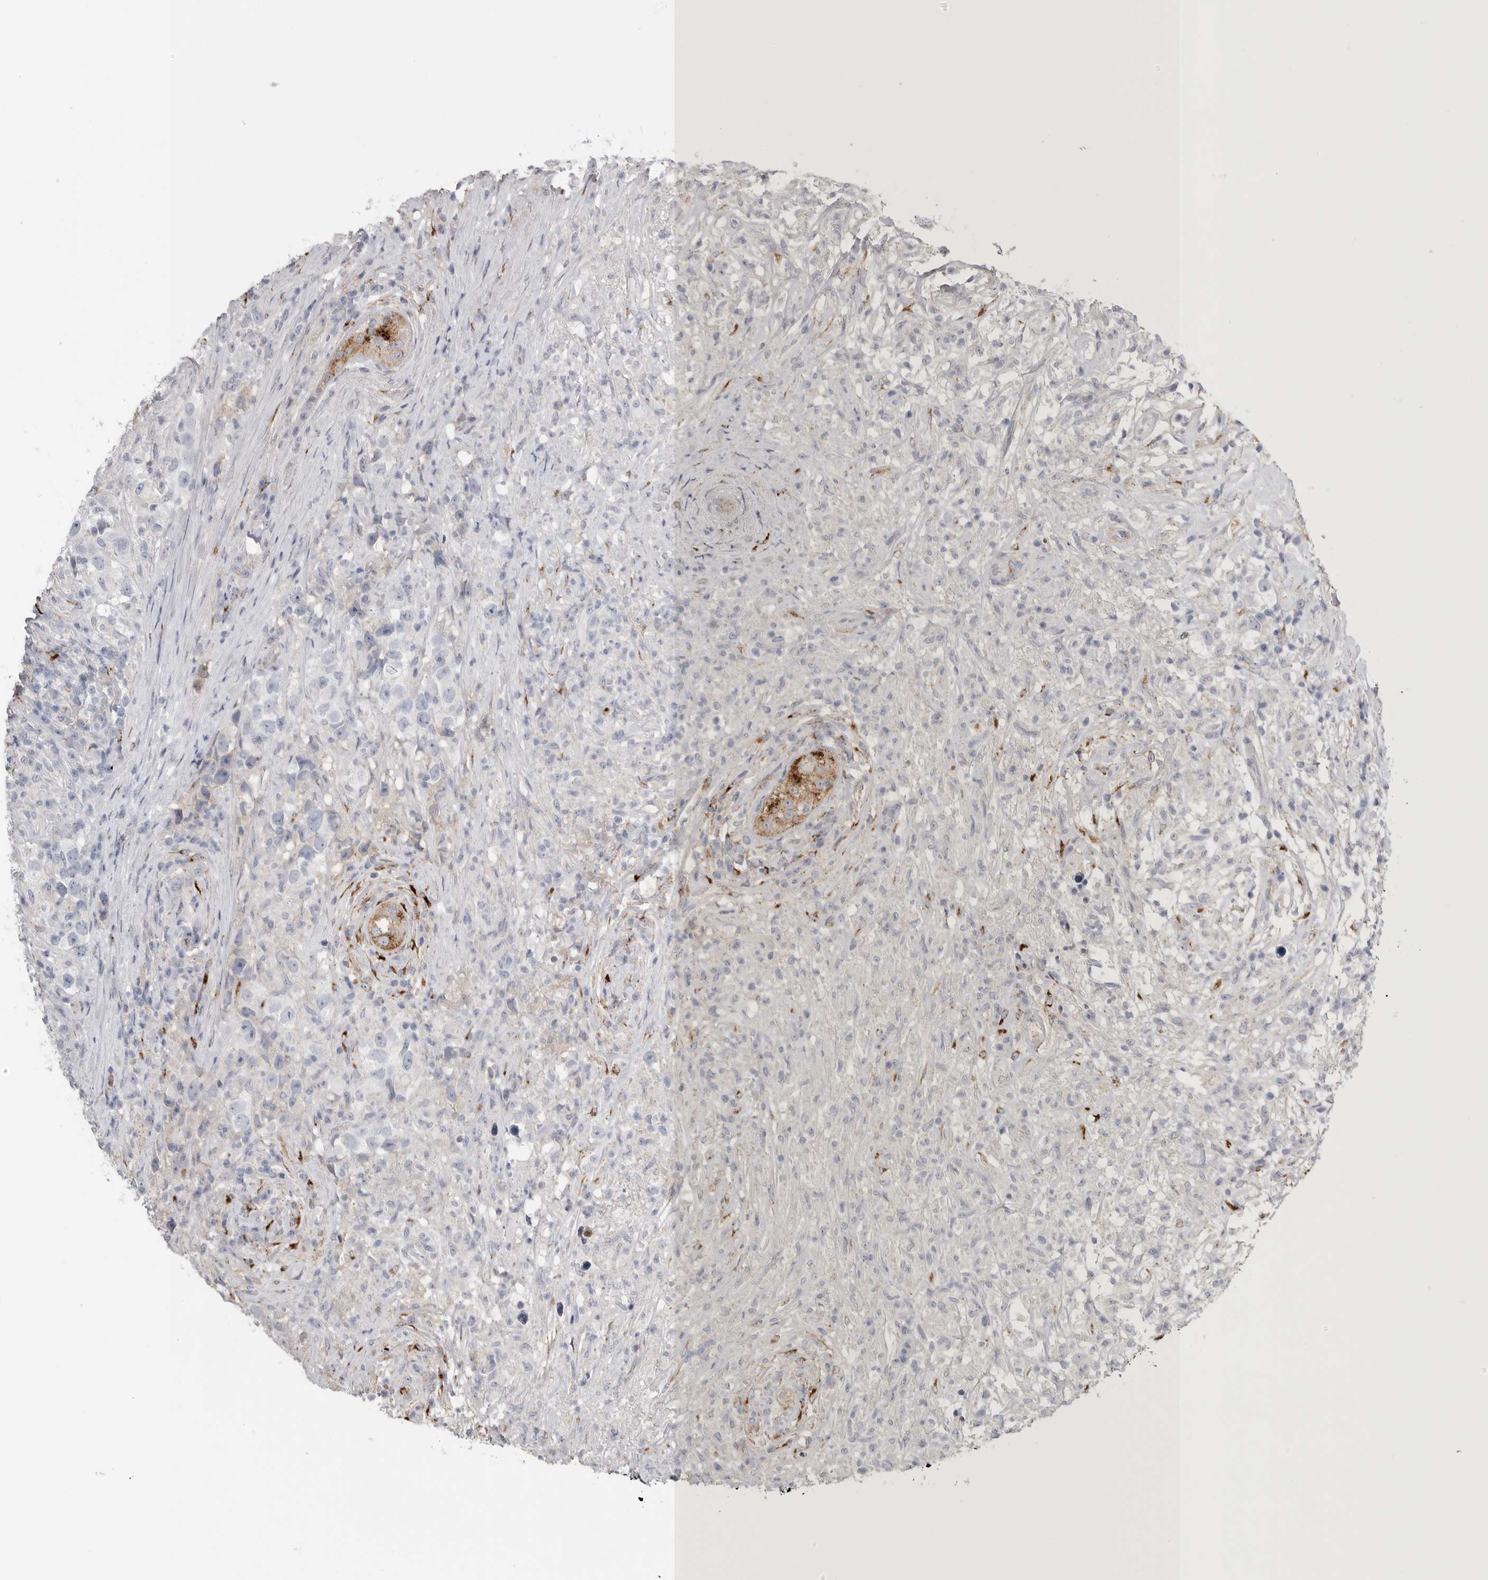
{"staining": {"intensity": "moderate", "quantity": "<25%", "location": "cytoplasmic/membranous"}, "tissue": "testis cancer", "cell_type": "Tumor cells", "image_type": "cancer", "snomed": [{"axis": "morphology", "description": "Seminoma, NOS"}, {"axis": "topography", "description": "Testis"}], "caption": "Testis cancer stained for a protein exhibits moderate cytoplasmic/membranous positivity in tumor cells.", "gene": "TIMP1", "patient": {"sex": "male", "age": 49}}